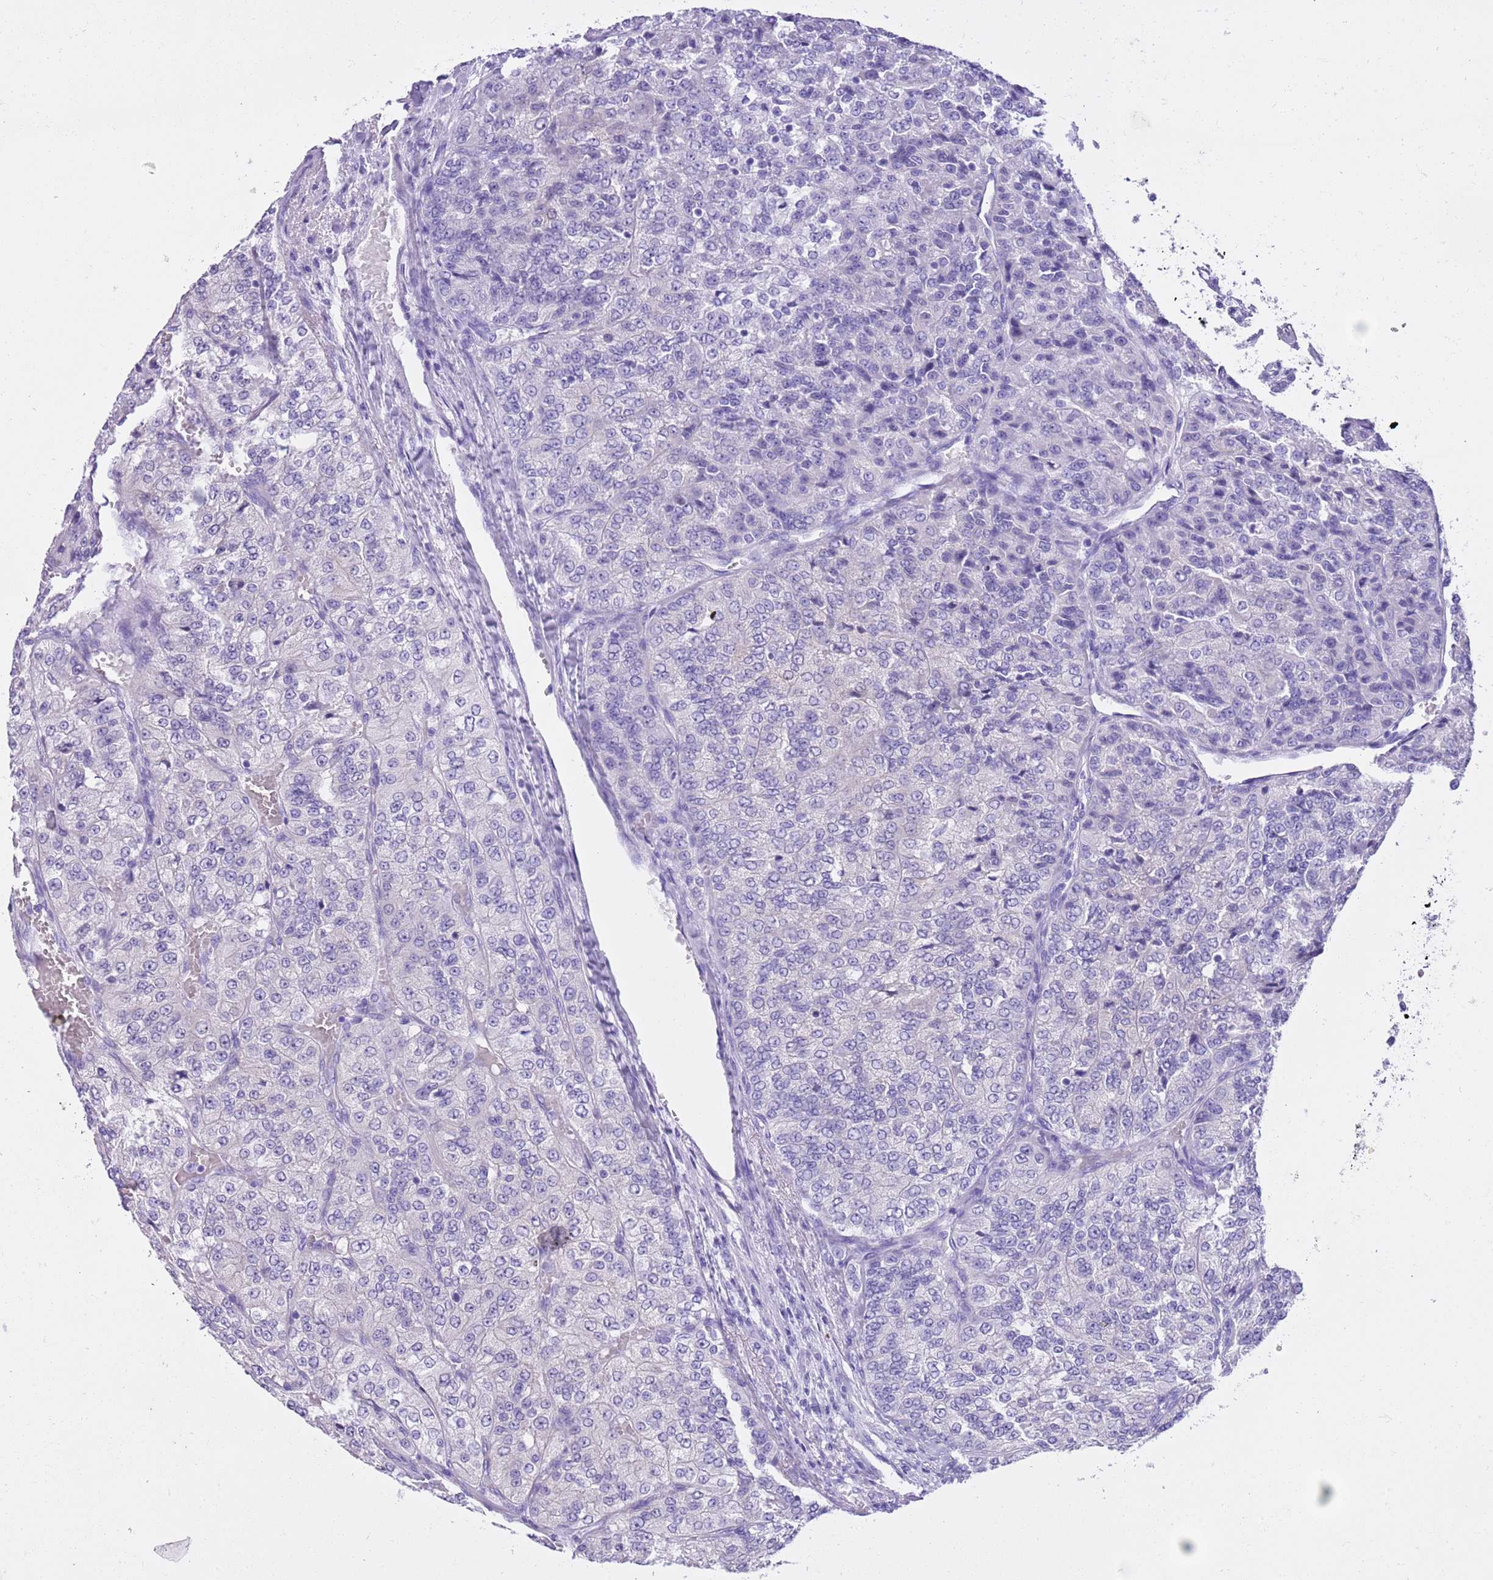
{"staining": {"intensity": "negative", "quantity": "none", "location": "none"}, "tissue": "renal cancer", "cell_type": "Tumor cells", "image_type": "cancer", "snomed": [{"axis": "morphology", "description": "Adenocarcinoma, NOS"}, {"axis": "topography", "description": "Kidney"}], "caption": "Immunohistochemistry (IHC) of renal cancer demonstrates no staining in tumor cells. (Brightfield microscopy of DAB (3,3'-diaminobenzidine) immunohistochemistry at high magnification).", "gene": "TMEM185B", "patient": {"sex": "female", "age": 63}}